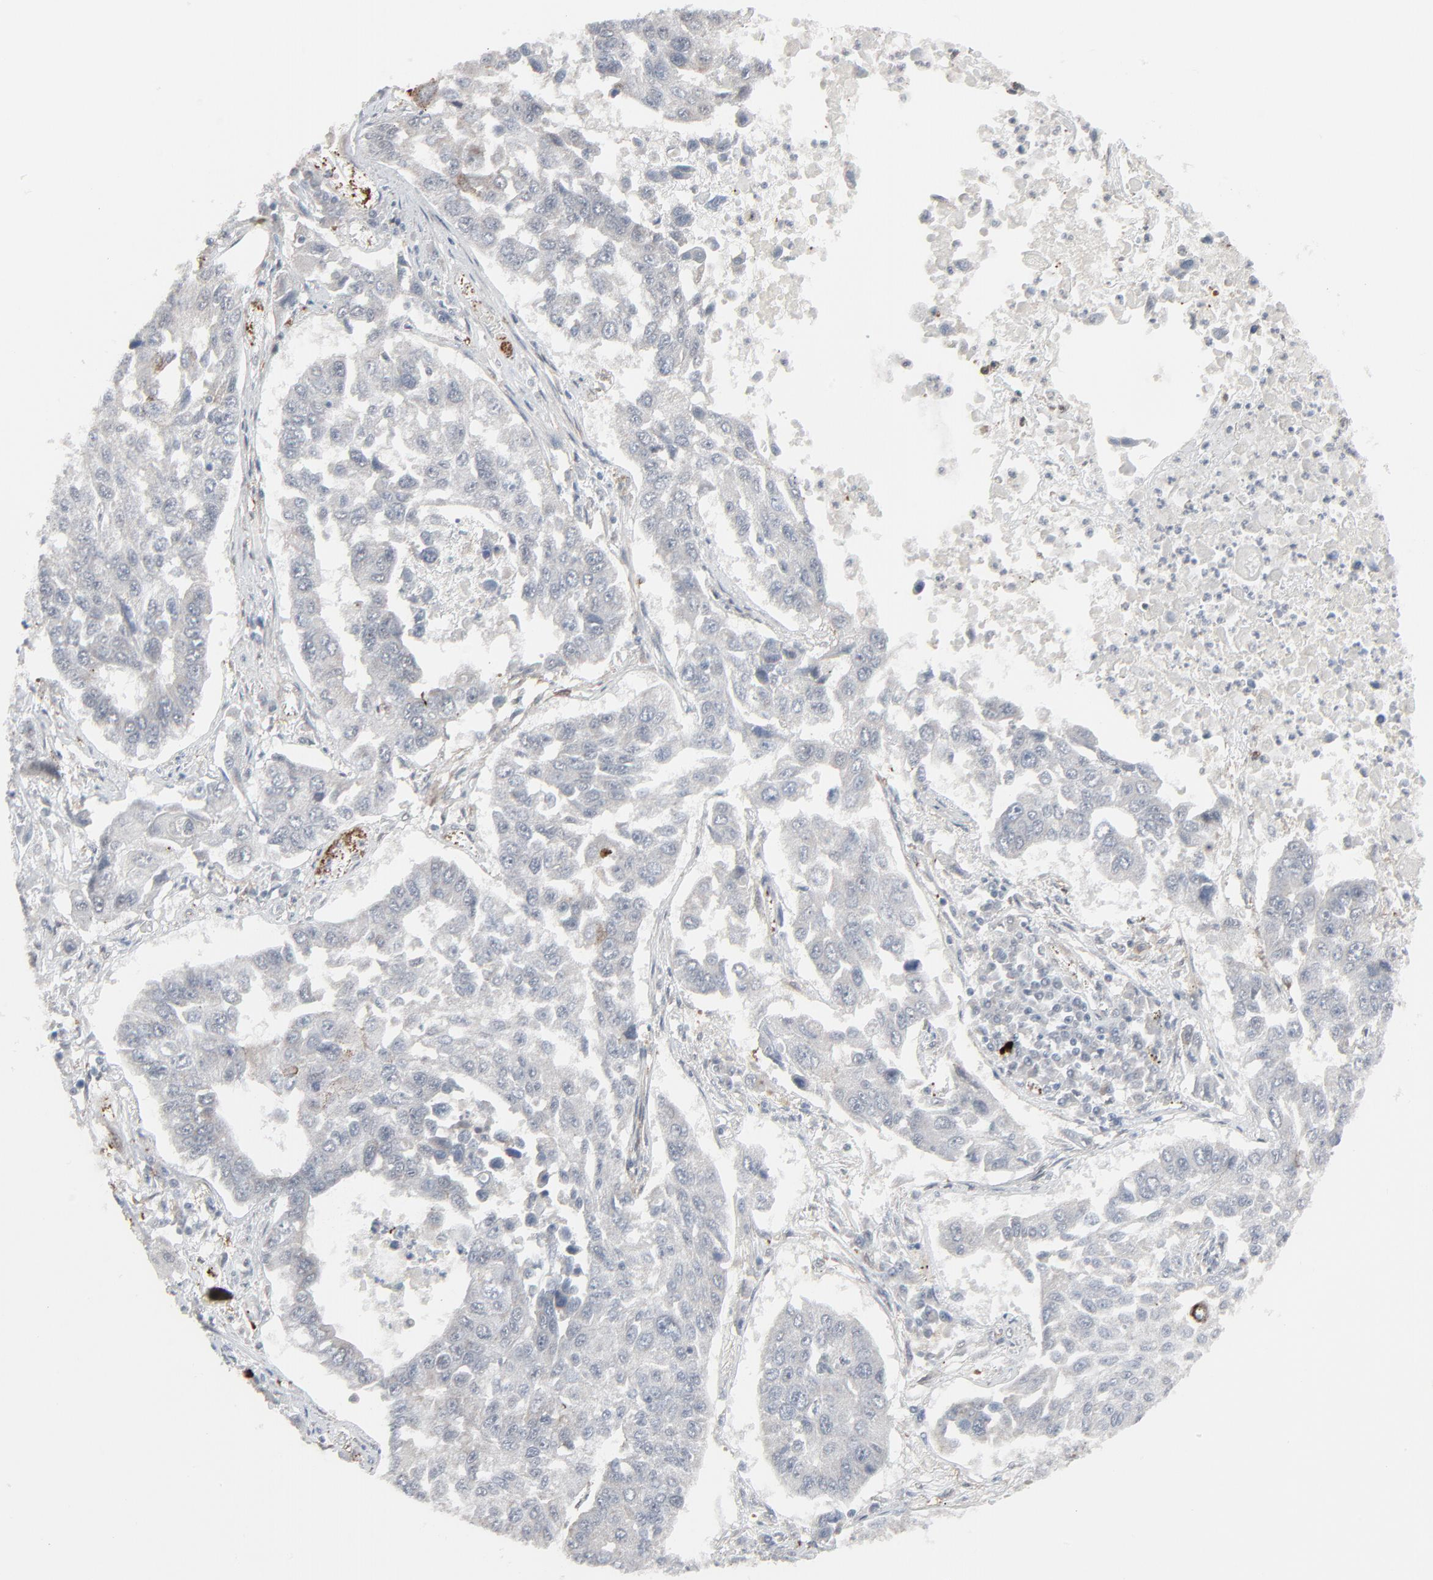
{"staining": {"intensity": "negative", "quantity": "none", "location": "none"}, "tissue": "lung cancer", "cell_type": "Tumor cells", "image_type": "cancer", "snomed": [{"axis": "morphology", "description": "Squamous cell carcinoma, NOS"}, {"axis": "topography", "description": "Lung"}], "caption": "Immunohistochemical staining of human lung squamous cell carcinoma displays no significant expression in tumor cells.", "gene": "NEUROD1", "patient": {"sex": "male", "age": 71}}